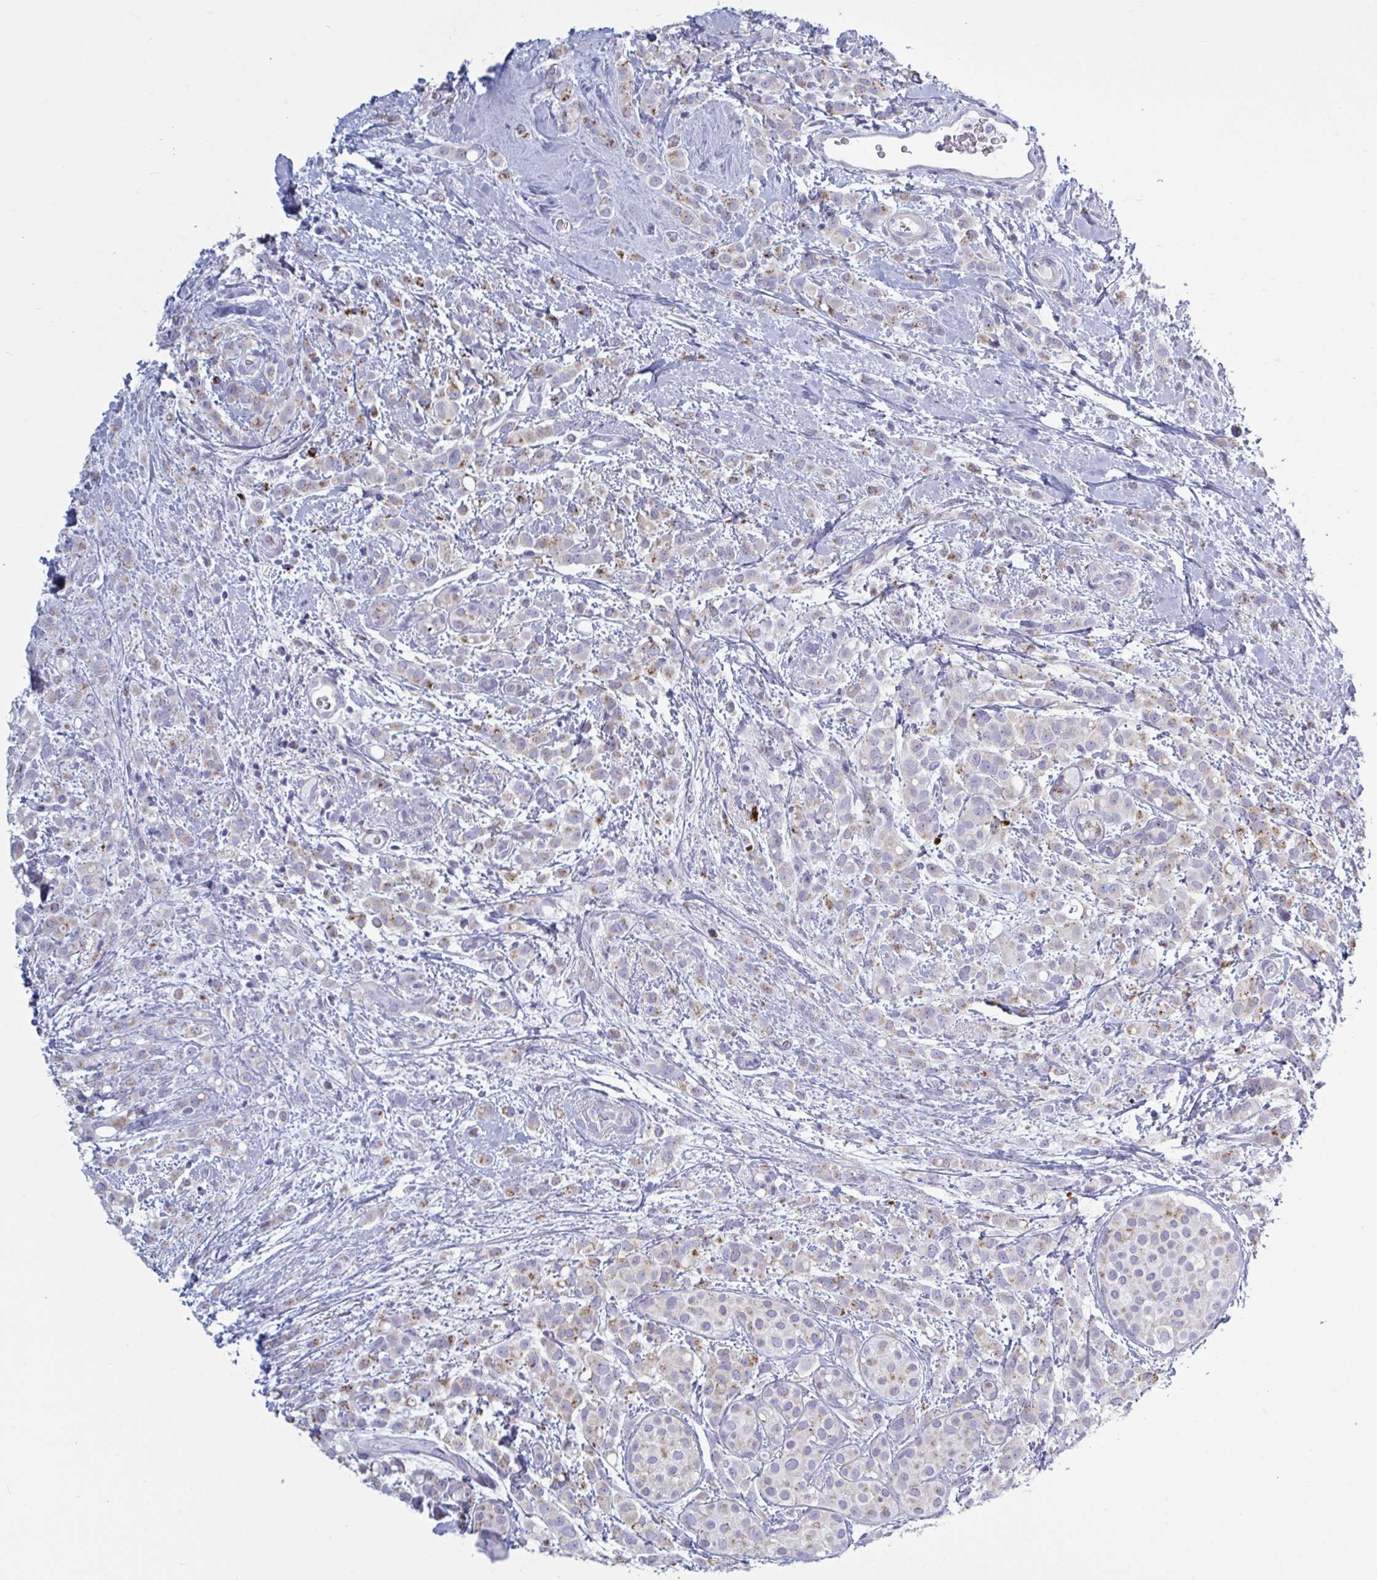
{"staining": {"intensity": "moderate", "quantity": "<25%", "location": "cytoplasmic/membranous"}, "tissue": "breast cancer", "cell_type": "Tumor cells", "image_type": "cancer", "snomed": [{"axis": "morphology", "description": "Lobular carcinoma"}, {"axis": "topography", "description": "Breast"}], "caption": "Moderate cytoplasmic/membranous staining for a protein is present in about <25% of tumor cells of breast cancer (lobular carcinoma) using immunohistochemistry (IHC).", "gene": "ATG9A", "patient": {"sex": "female", "age": 68}}